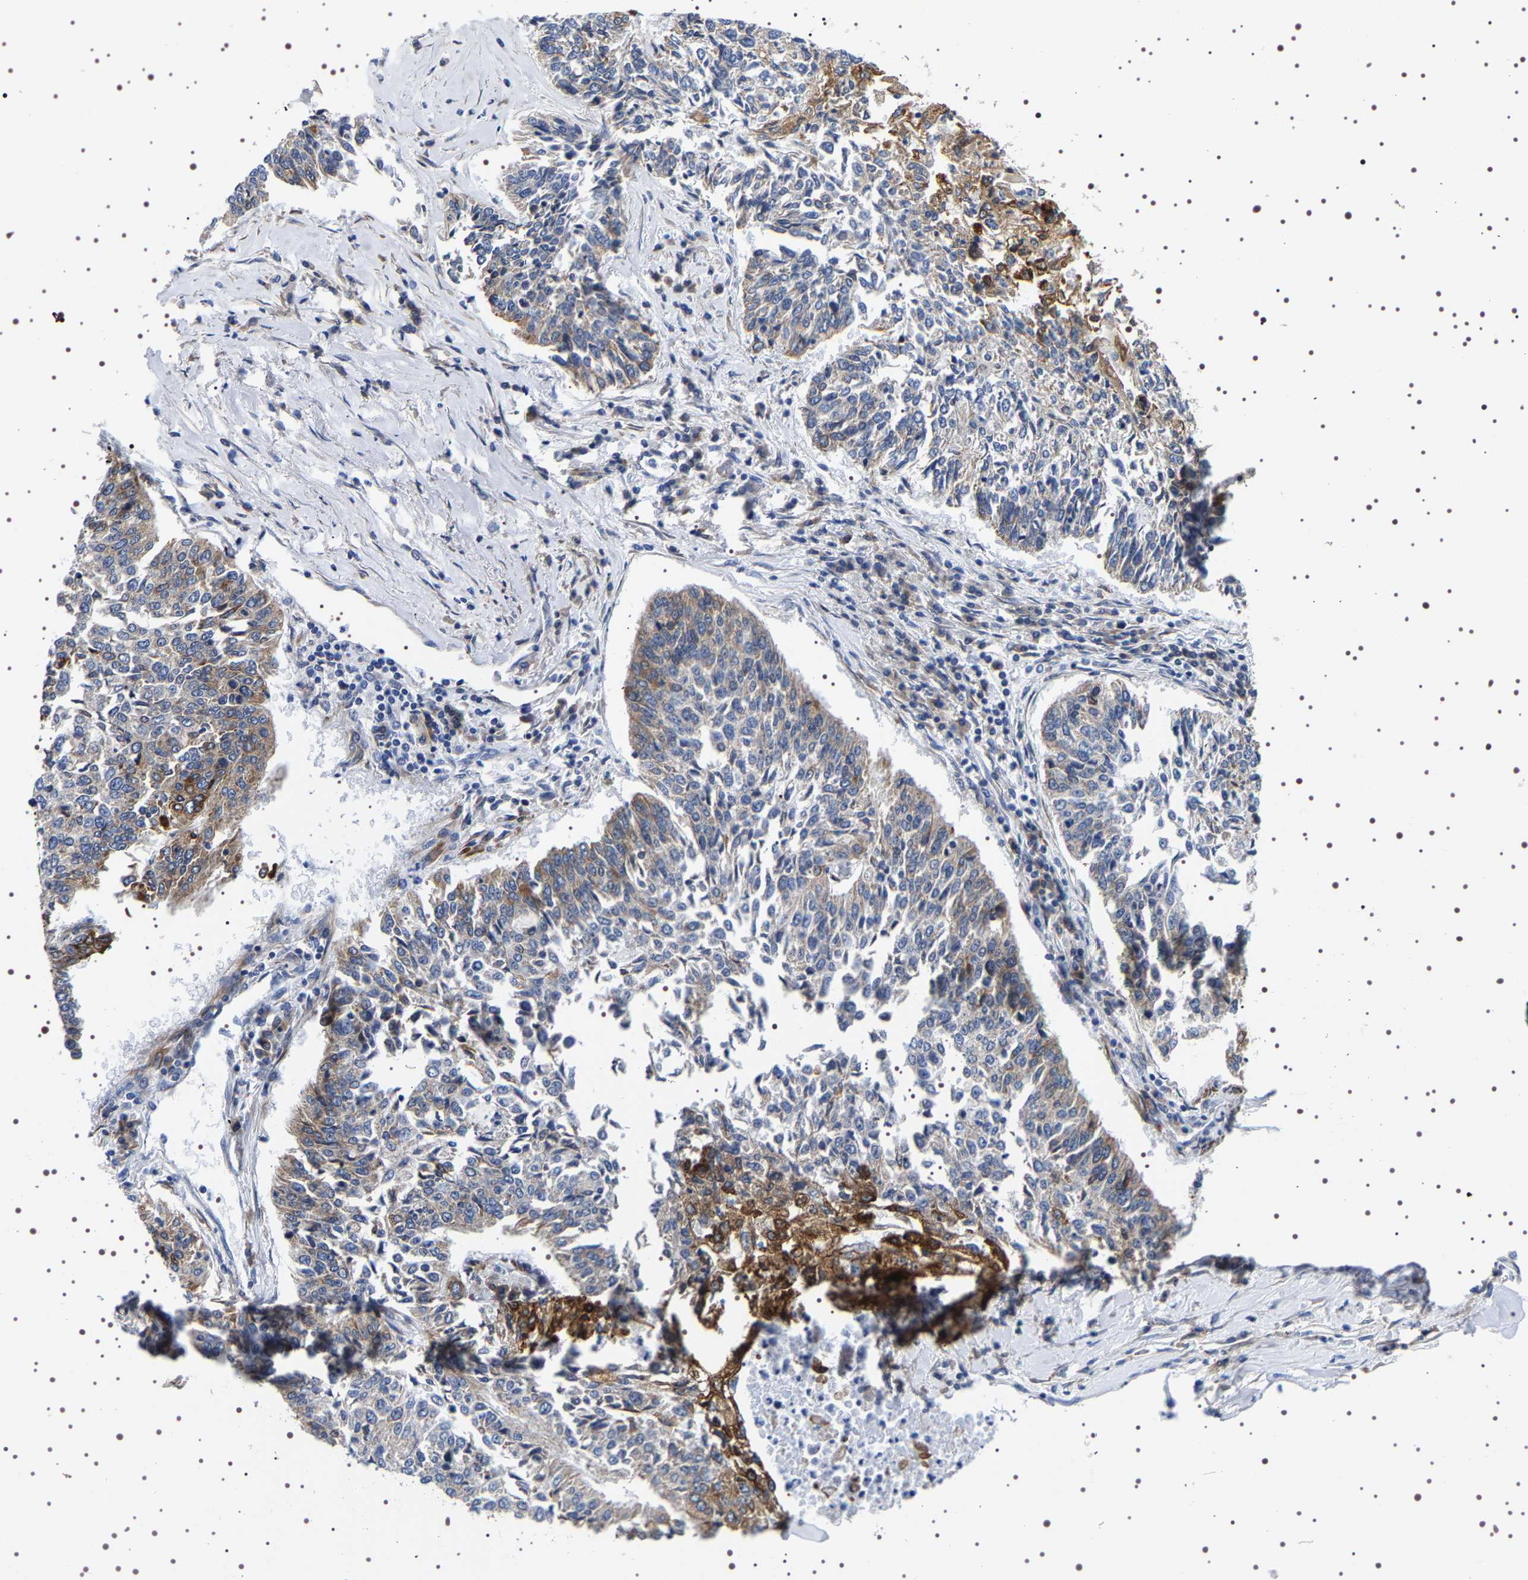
{"staining": {"intensity": "moderate", "quantity": "25%-75%", "location": "cytoplasmic/membranous"}, "tissue": "lung cancer", "cell_type": "Tumor cells", "image_type": "cancer", "snomed": [{"axis": "morphology", "description": "Normal tissue, NOS"}, {"axis": "morphology", "description": "Squamous cell carcinoma, NOS"}, {"axis": "topography", "description": "Cartilage tissue"}, {"axis": "topography", "description": "Bronchus"}, {"axis": "topography", "description": "Lung"}], "caption": "Immunohistochemistry micrograph of human lung squamous cell carcinoma stained for a protein (brown), which reveals medium levels of moderate cytoplasmic/membranous expression in about 25%-75% of tumor cells.", "gene": "SQLE", "patient": {"sex": "female", "age": 49}}